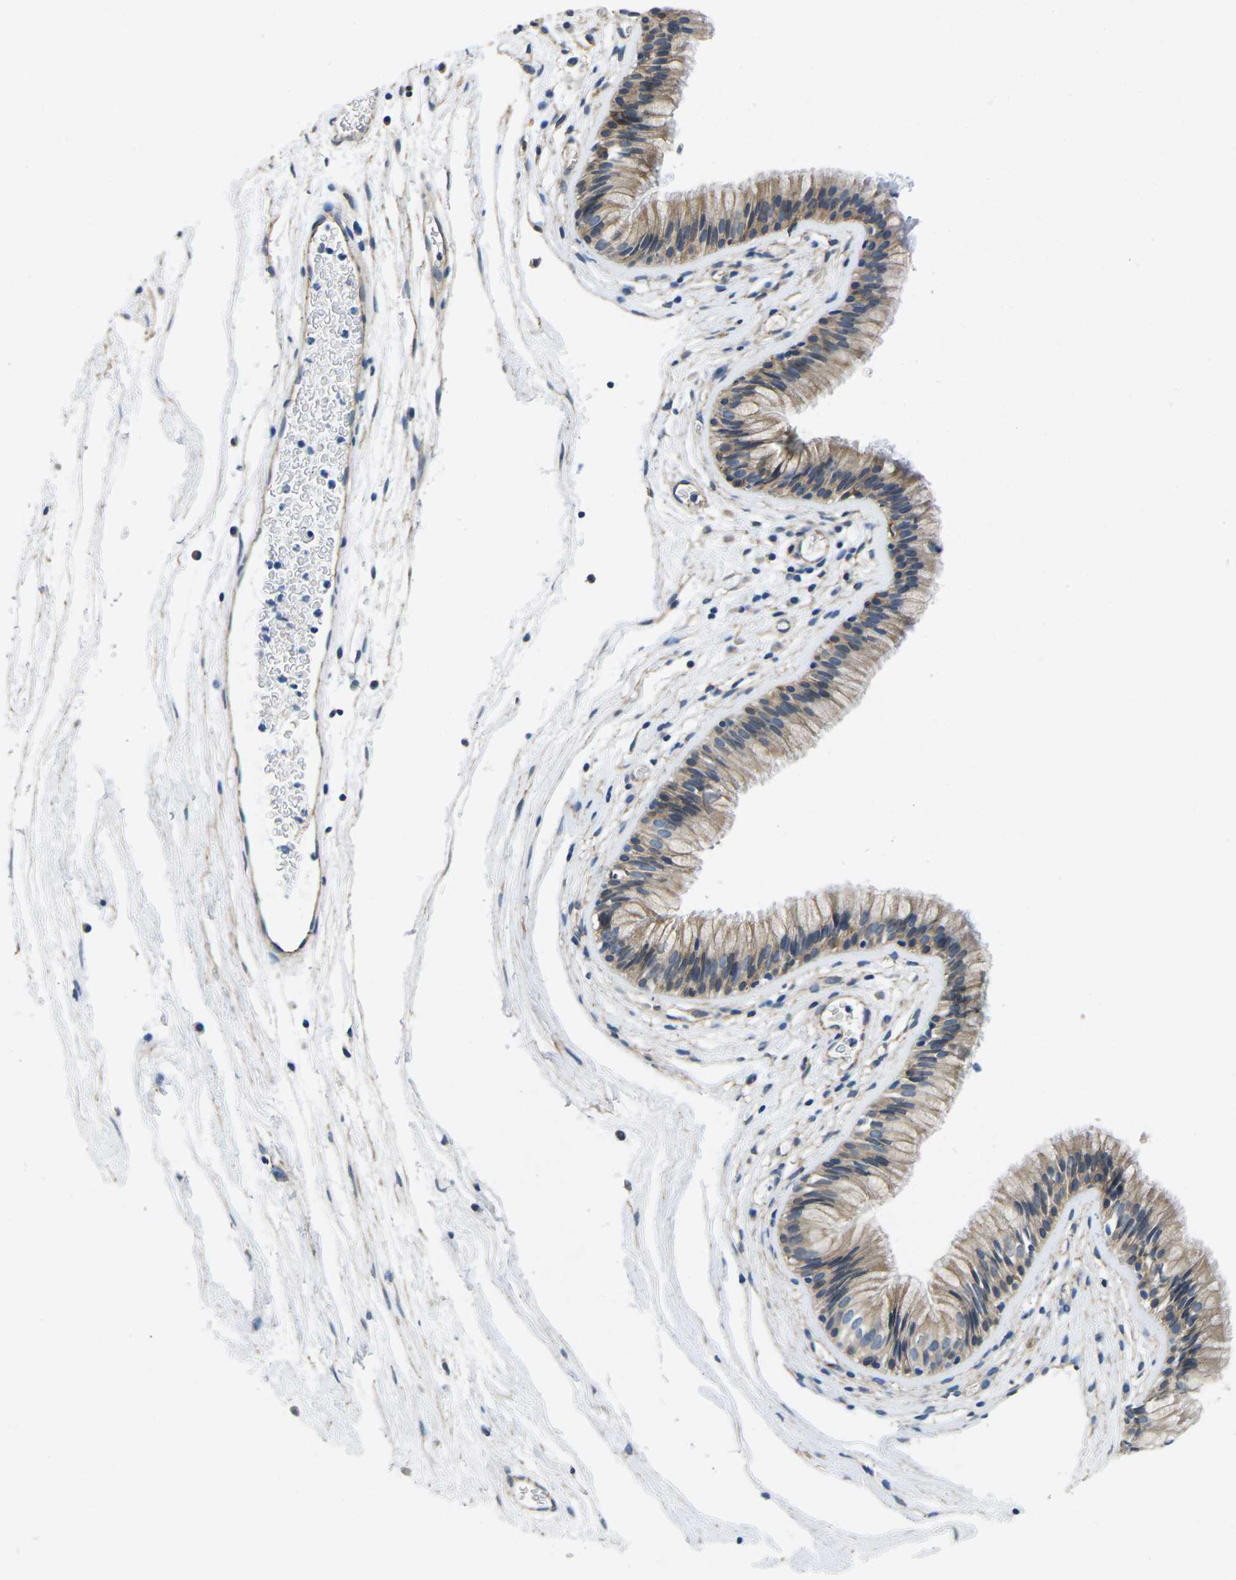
{"staining": {"intensity": "moderate", "quantity": ">75%", "location": "cytoplasmic/membranous"}, "tissue": "nasopharynx", "cell_type": "Respiratory epithelial cells", "image_type": "normal", "snomed": [{"axis": "morphology", "description": "Normal tissue, NOS"}, {"axis": "morphology", "description": "Inflammation, NOS"}, {"axis": "topography", "description": "Nasopharynx"}], "caption": "This is a histology image of immunohistochemistry (IHC) staining of normal nasopharynx, which shows moderate staining in the cytoplasmic/membranous of respiratory epithelial cells.", "gene": "CTNND1", "patient": {"sex": "male", "age": 48}}